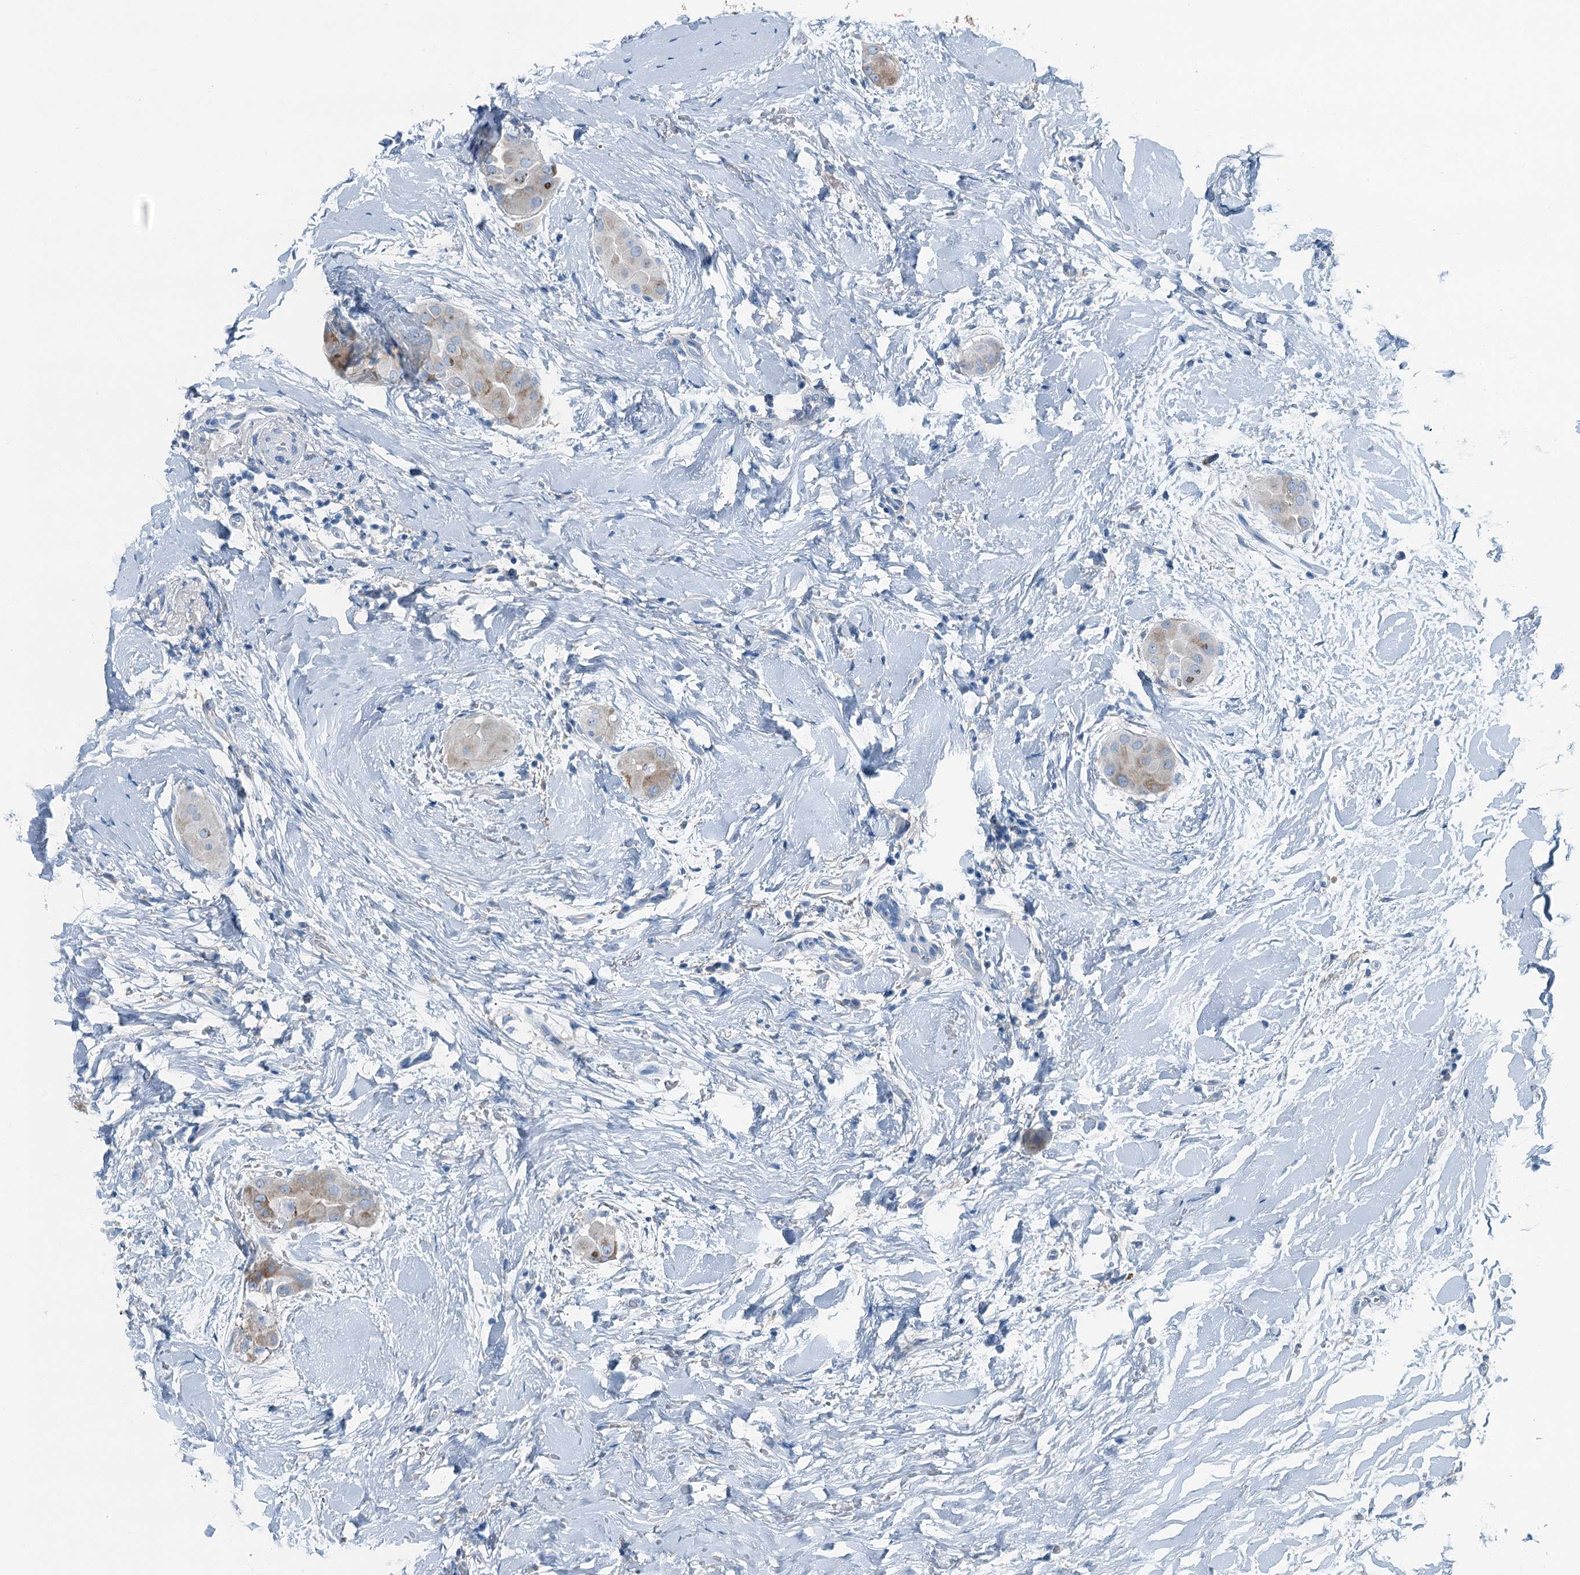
{"staining": {"intensity": "weak", "quantity": "<25%", "location": "cytoplasmic/membranous"}, "tissue": "thyroid cancer", "cell_type": "Tumor cells", "image_type": "cancer", "snomed": [{"axis": "morphology", "description": "Papillary adenocarcinoma, NOS"}, {"axis": "topography", "description": "Thyroid gland"}], "caption": "Thyroid cancer stained for a protein using immunohistochemistry displays no expression tumor cells.", "gene": "TMOD2", "patient": {"sex": "male", "age": 33}}